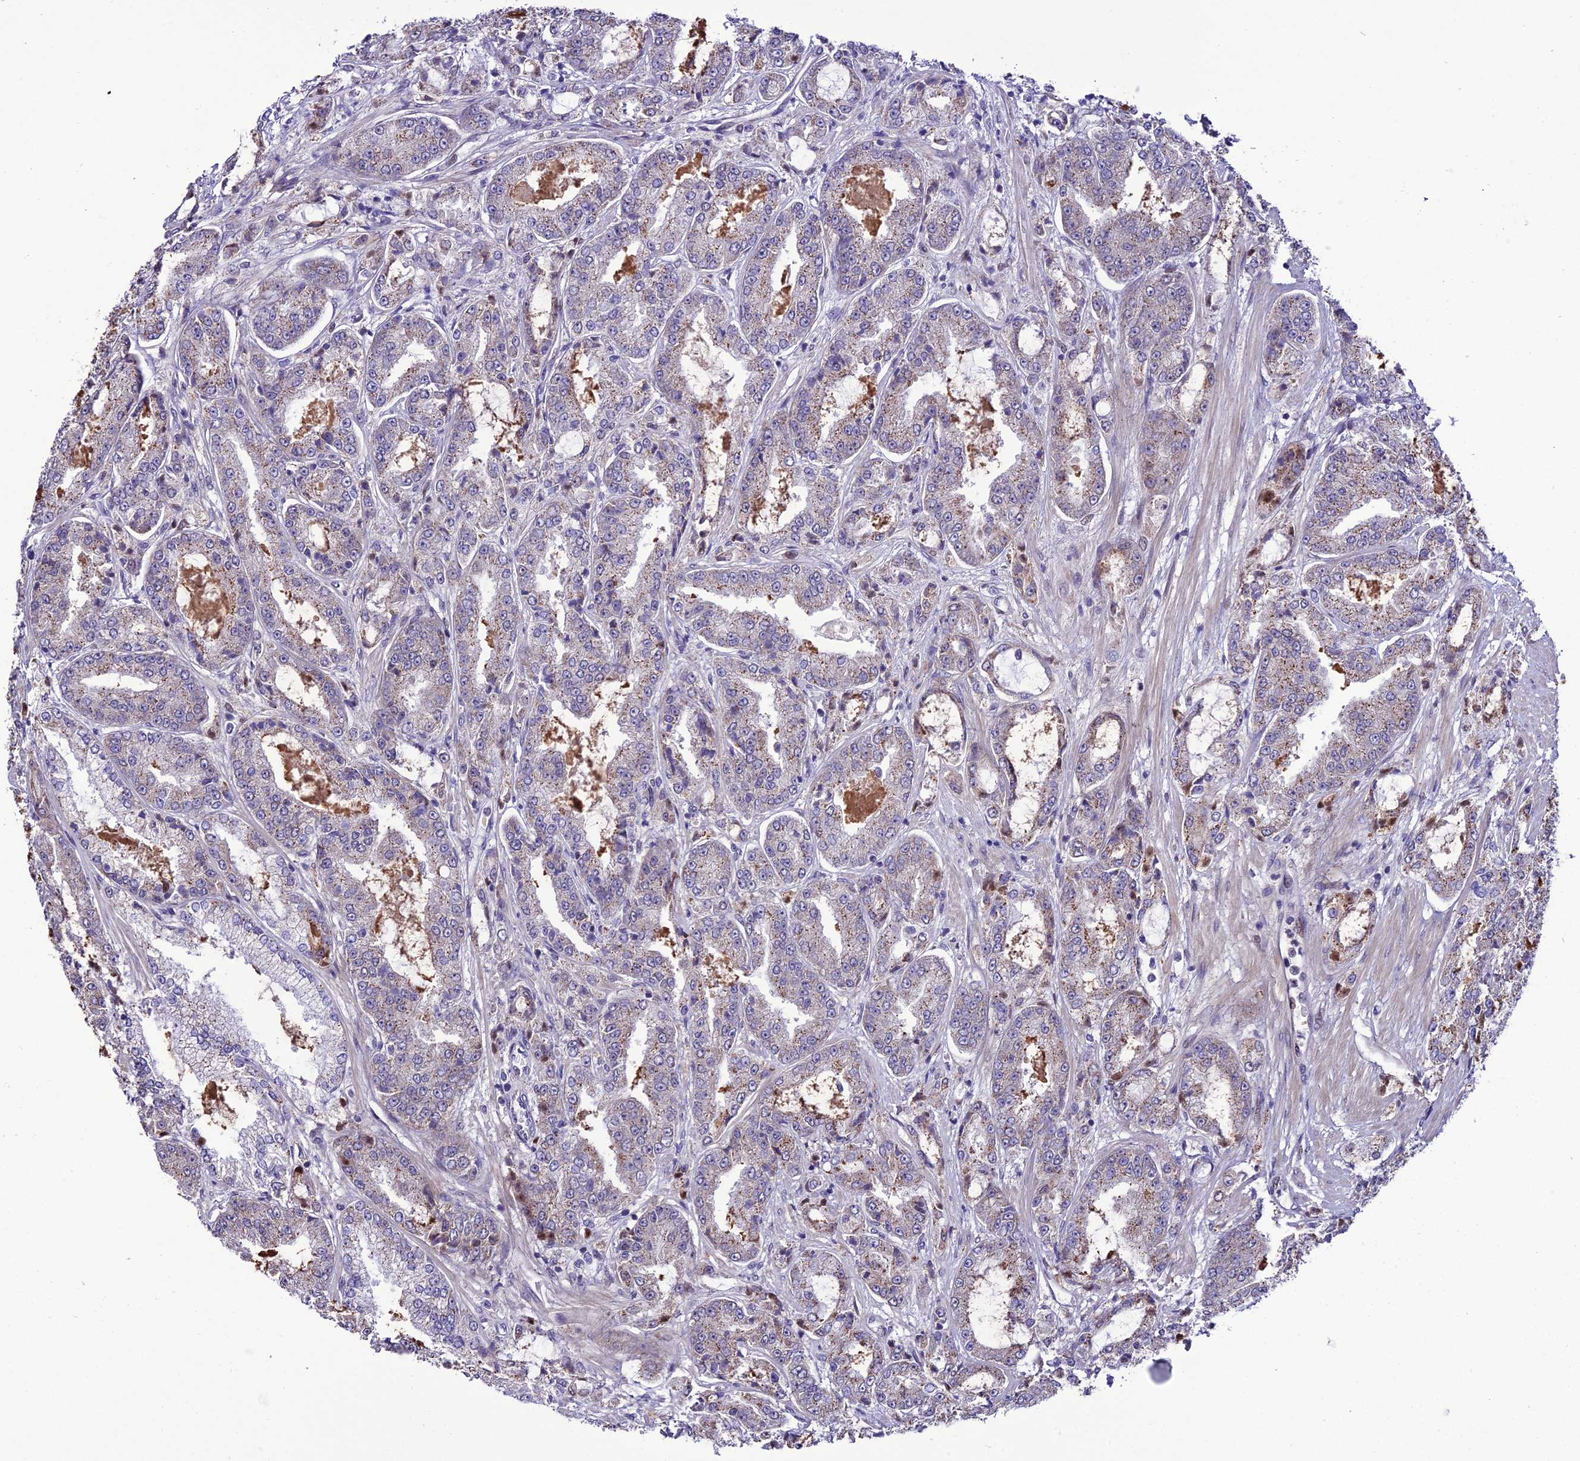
{"staining": {"intensity": "weak", "quantity": "<25%", "location": "nuclear"}, "tissue": "prostate cancer", "cell_type": "Tumor cells", "image_type": "cancer", "snomed": [{"axis": "morphology", "description": "Adenocarcinoma, High grade"}, {"axis": "topography", "description": "Prostate"}], "caption": "Immunohistochemistry image of neoplastic tissue: human prostate high-grade adenocarcinoma stained with DAB displays no significant protein positivity in tumor cells.", "gene": "ZNF707", "patient": {"sex": "male", "age": 71}}